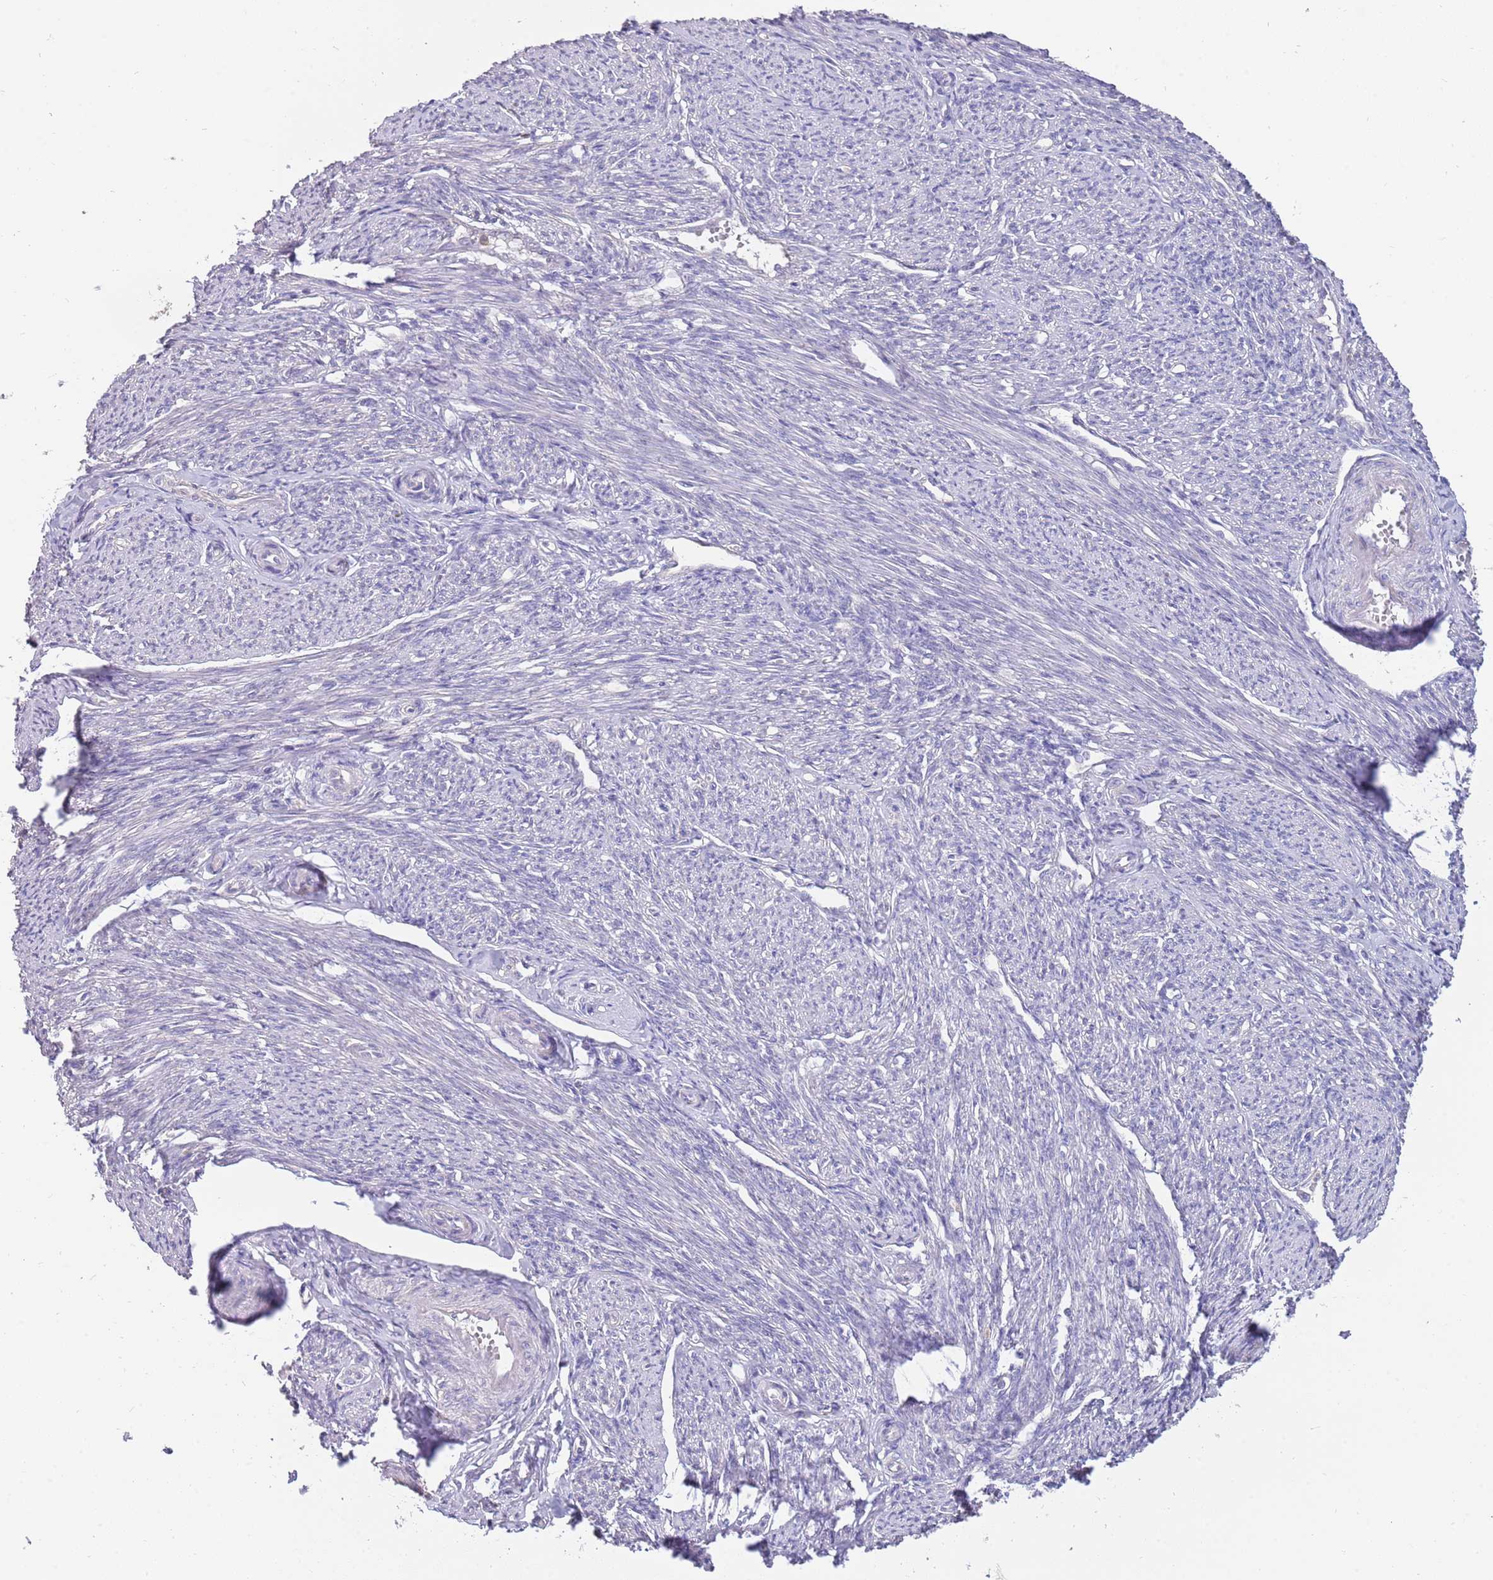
{"staining": {"intensity": "negative", "quantity": "none", "location": "none"}, "tissue": "smooth muscle", "cell_type": "Smooth muscle cells", "image_type": "normal", "snomed": [{"axis": "morphology", "description": "Normal tissue, NOS"}, {"axis": "topography", "description": "Smooth muscle"}, {"axis": "topography", "description": "Uterus"}], "caption": "This is an IHC photomicrograph of normal smooth muscle. There is no expression in smooth muscle cells.", "gene": "AP5S1", "patient": {"sex": "female", "age": 59}}